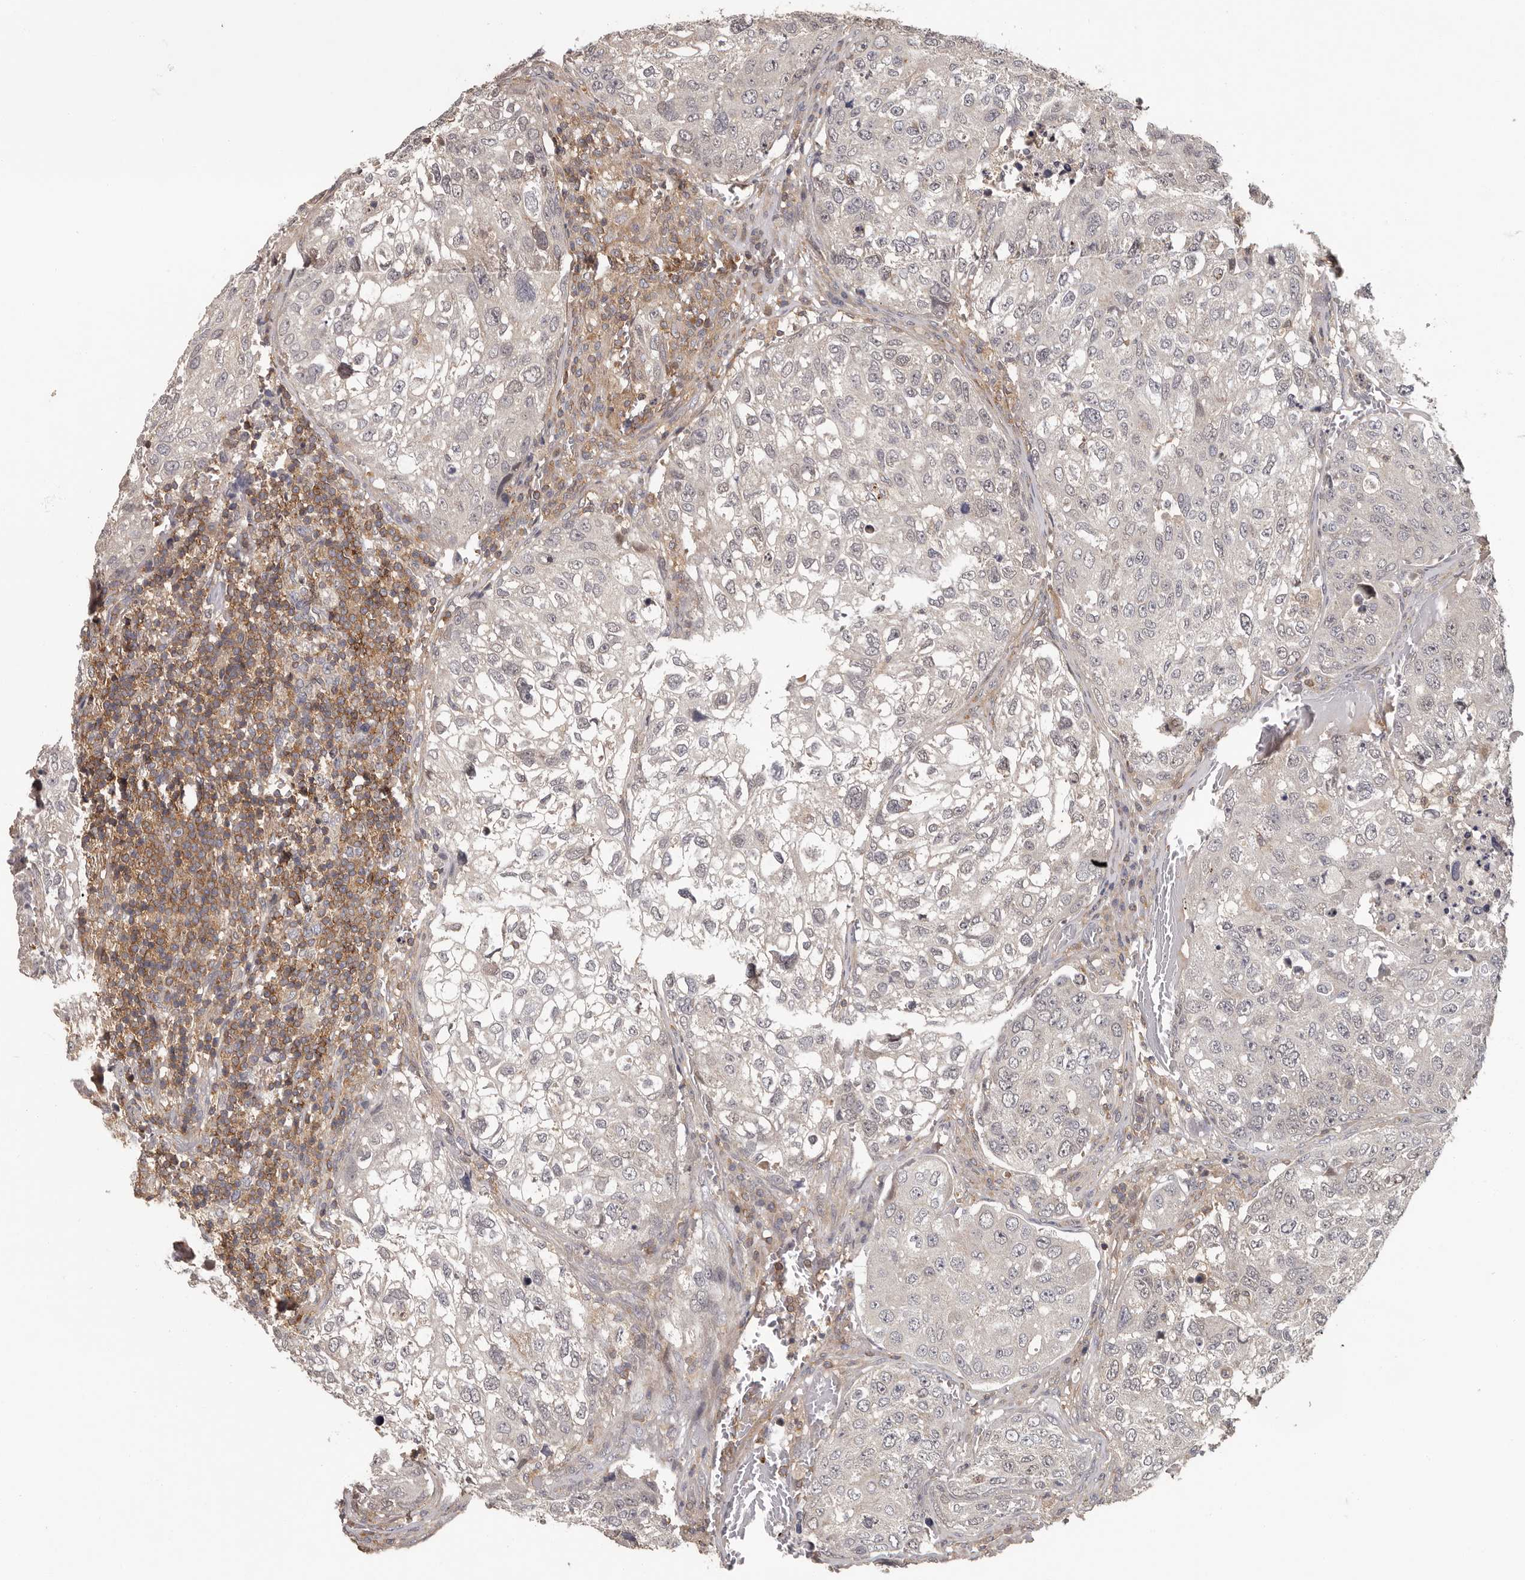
{"staining": {"intensity": "negative", "quantity": "none", "location": "none"}, "tissue": "urothelial cancer", "cell_type": "Tumor cells", "image_type": "cancer", "snomed": [{"axis": "morphology", "description": "Urothelial carcinoma, High grade"}, {"axis": "topography", "description": "Lymph node"}, {"axis": "topography", "description": "Urinary bladder"}], "caption": "Micrograph shows no significant protein staining in tumor cells of urothelial cancer.", "gene": "ANKRD44", "patient": {"sex": "male", "age": 51}}